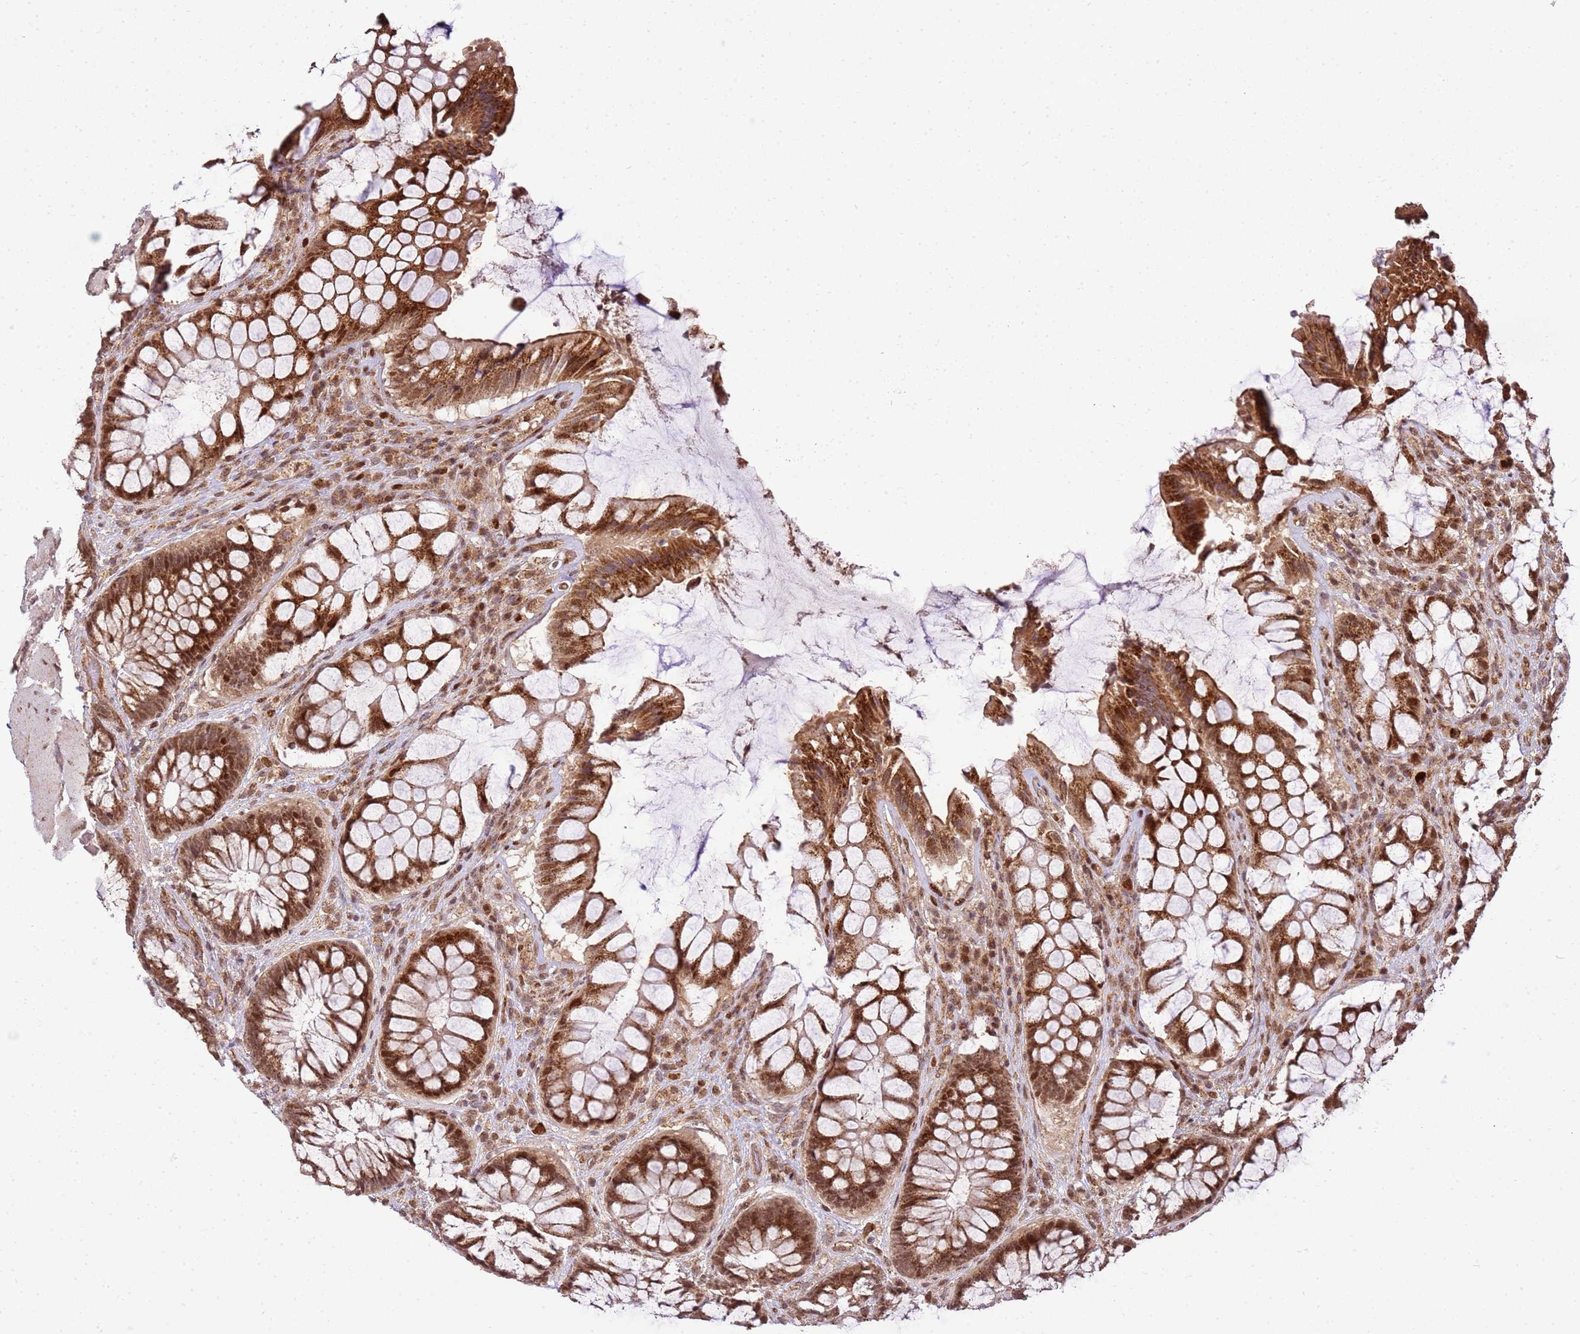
{"staining": {"intensity": "strong", "quantity": ">75%", "location": "cytoplasmic/membranous,nuclear"}, "tissue": "rectum", "cell_type": "Glandular cells", "image_type": "normal", "snomed": [{"axis": "morphology", "description": "Normal tissue, NOS"}, {"axis": "topography", "description": "Rectum"}], "caption": "High-magnification brightfield microscopy of unremarkable rectum stained with DAB (3,3'-diaminobenzidine) (brown) and counterstained with hematoxylin (blue). glandular cells exhibit strong cytoplasmic/membranous,nuclear expression is present in about>75% of cells.", "gene": "PEX14", "patient": {"sex": "female", "age": 58}}